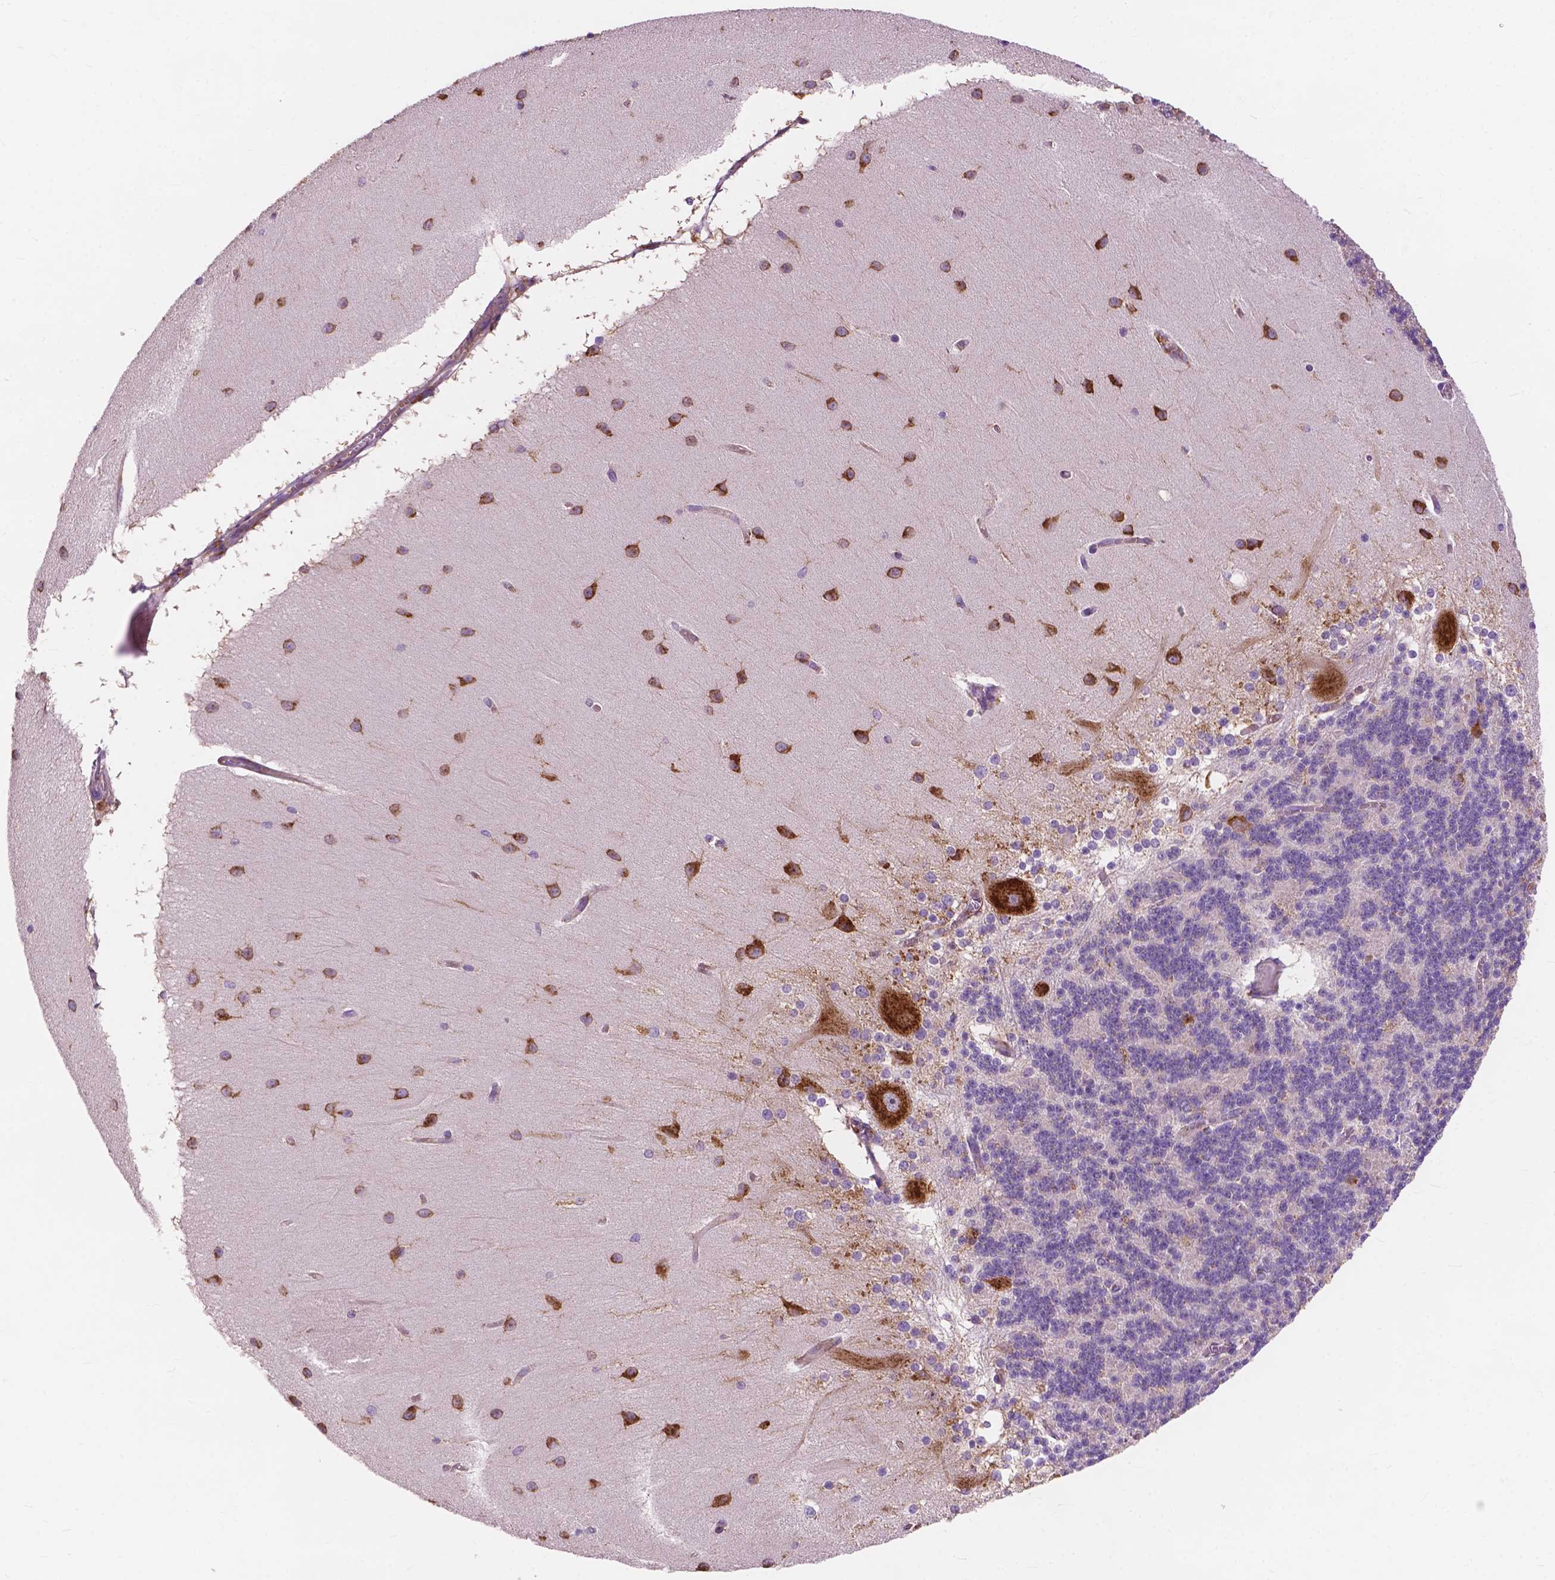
{"staining": {"intensity": "negative", "quantity": "none", "location": "none"}, "tissue": "cerebellum", "cell_type": "Cells in granular layer", "image_type": "normal", "snomed": [{"axis": "morphology", "description": "Normal tissue, NOS"}, {"axis": "topography", "description": "Cerebellum"}], "caption": "Micrograph shows no protein positivity in cells in granular layer of unremarkable cerebellum. Nuclei are stained in blue.", "gene": "RPL37A", "patient": {"sex": "female", "age": 54}}